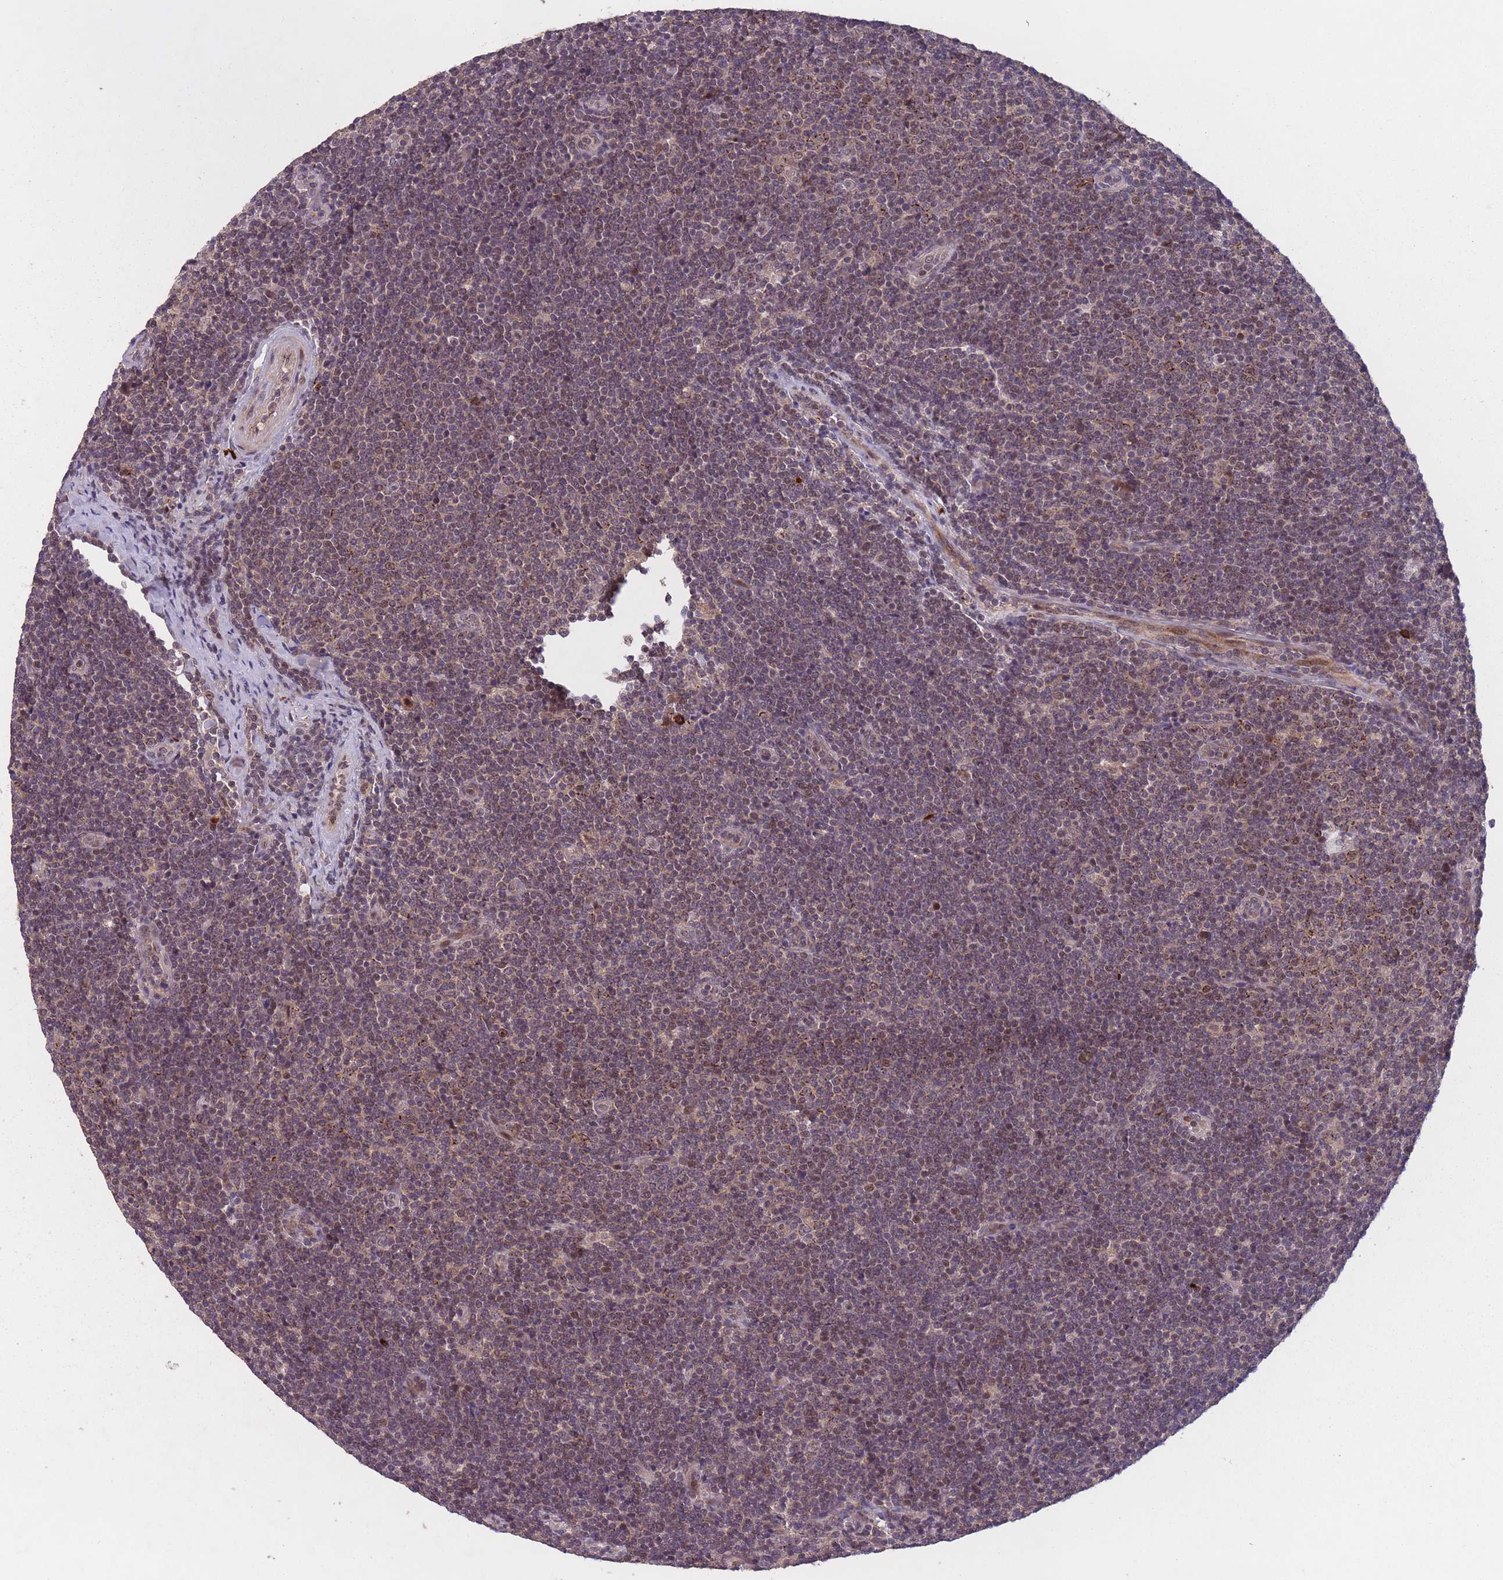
{"staining": {"intensity": "moderate", "quantity": "<25%", "location": "nuclear"}, "tissue": "lymphoma", "cell_type": "Tumor cells", "image_type": "cancer", "snomed": [{"axis": "morphology", "description": "Malignant lymphoma, non-Hodgkin's type, Low grade"}, {"axis": "topography", "description": "Lymph node"}], "caption": "A low amount of moderate nuclear positivity is identified in approximately <25% of tumor cells in low-grade malignant lymphoma, non-Hodgkin's type tissue. (Stains: DAB in brown, nuclei in blue, Microscopy: brightfield microscopy at high magnification).", "gene": "SECTM1", "patient": {"sex": "male", "age": 48}}